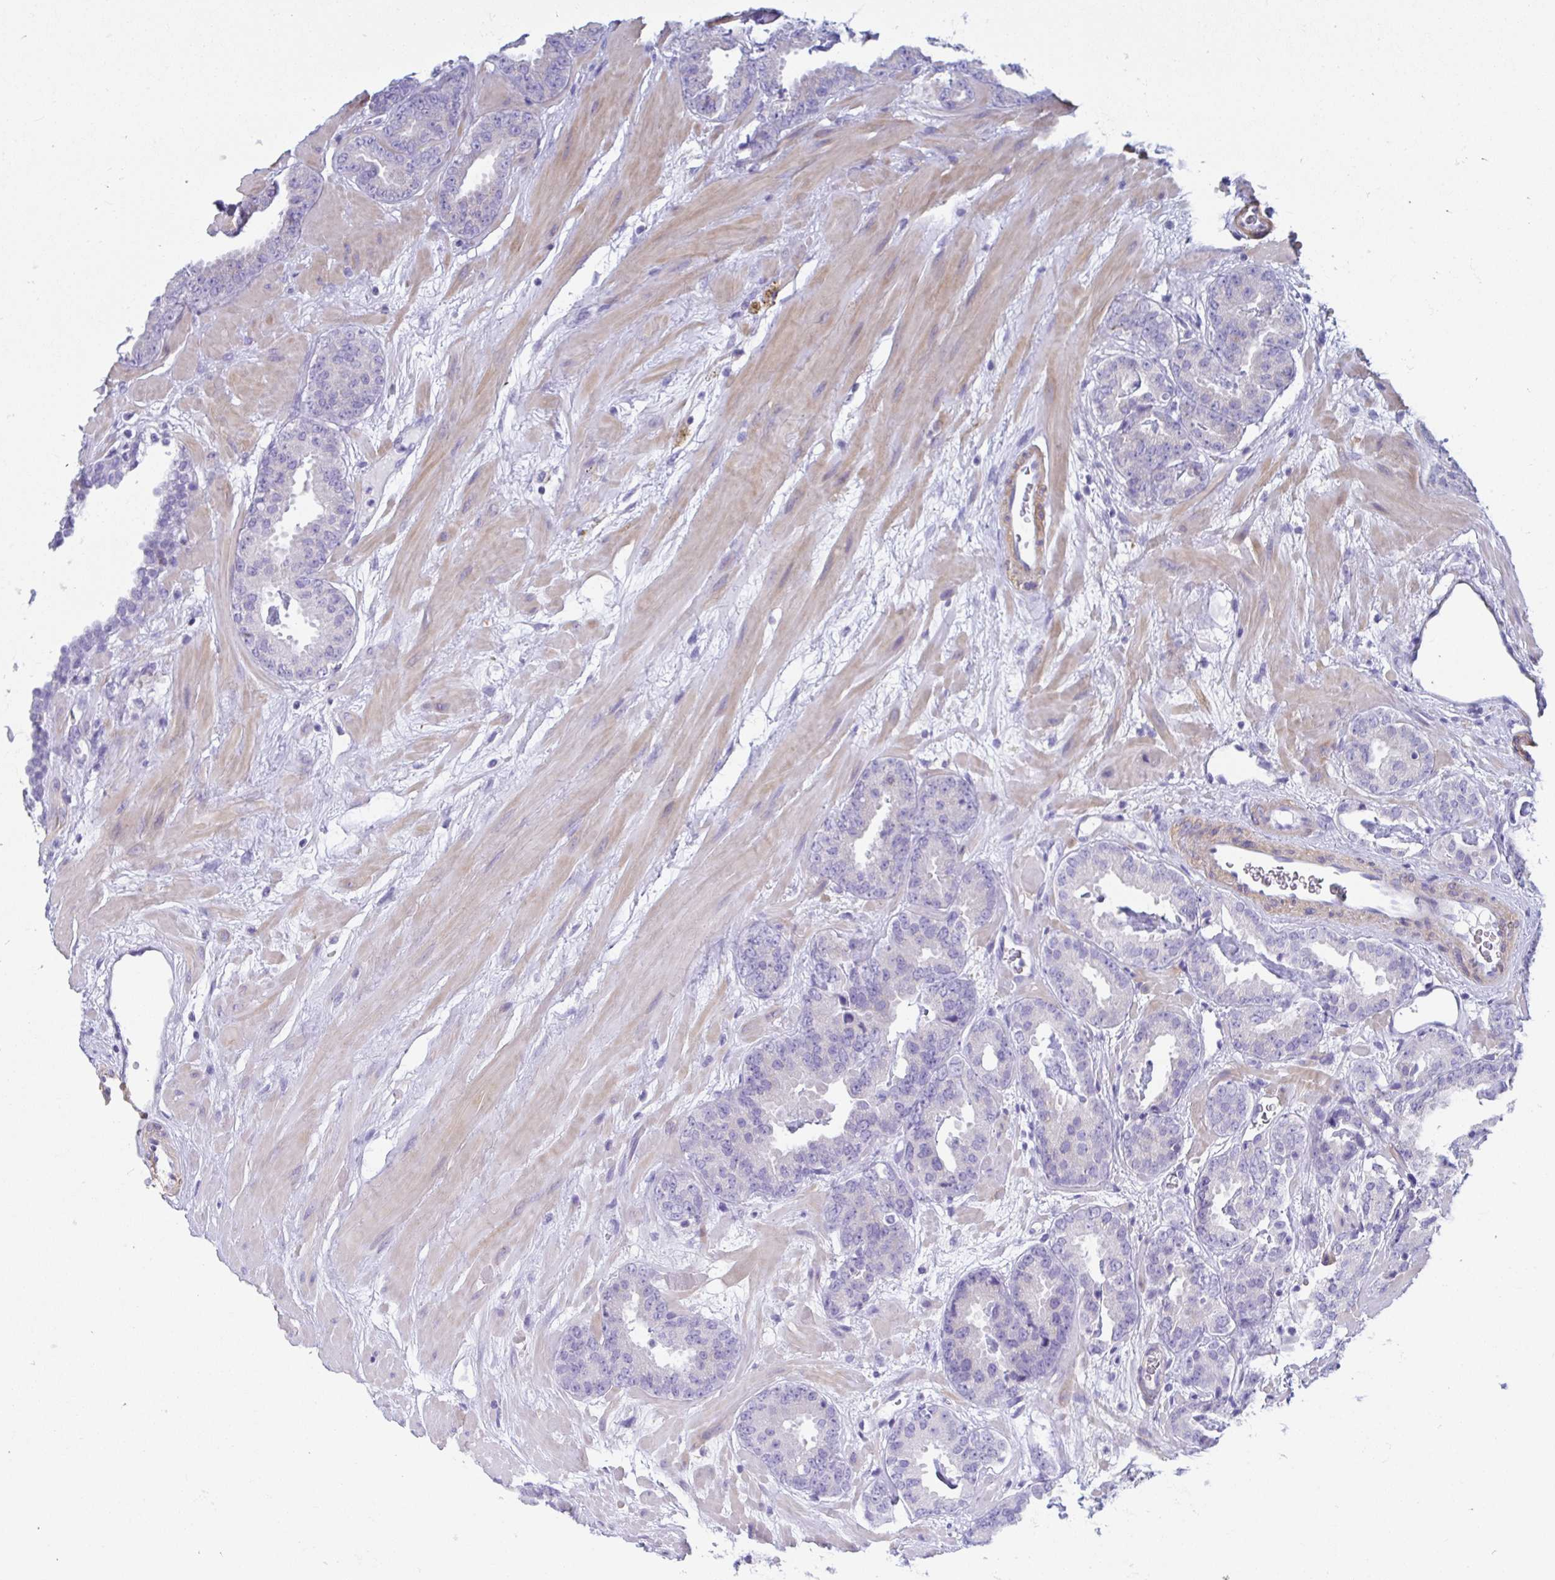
{"staining": {"intensity": "negative", "quantity": "none", "location": "none"}, "tissue": "prostate cancer", "cell_type": "Tumor cells", "image_type": "cancer", "snomed": [{"axis": "morphology", "description": "Adenocarcinoma, Low grade"}, {"axis": "topography", "description": "Prostate"}], "caption": "An image of human prostate cancer is negative for staining in tumor cells.", "gene": "FRMD3", "patient": {"sex": "male", "age": 62}}